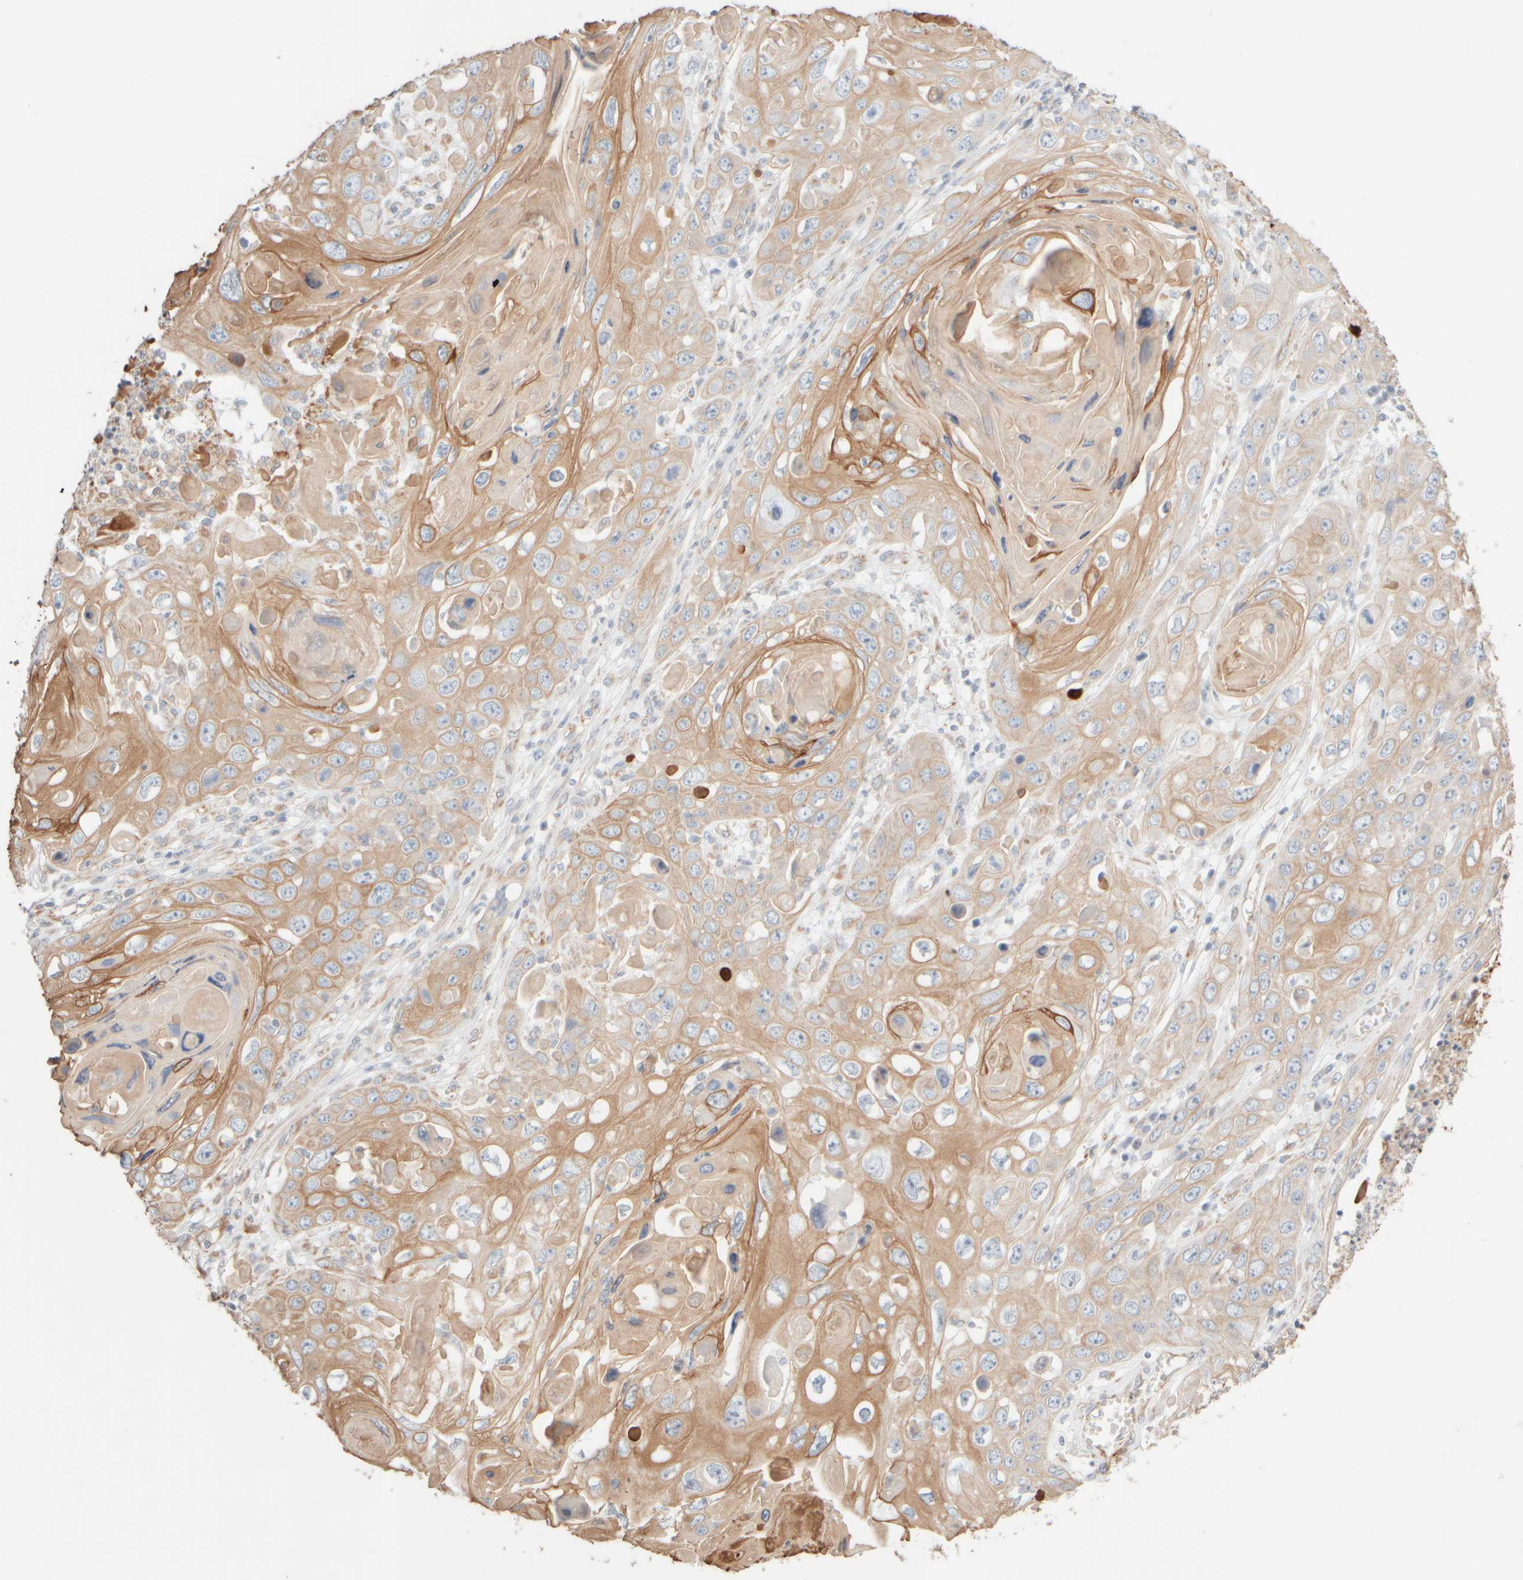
{"staining": {"intensity": "moderate", "quantity": ">75%", "location": "cytoplasmic/membranous"}, "tissue": "skin cancer", "cell_type": "Tumor cells", "image_type": "cancer", "snomed": [{"axis": "morphology", "description": "Squamous cell carcinoma, NOS"}, {"axis": "topography", "description": "Skin"}], "caption": "Immunohistochemistry staining of skin cancer, which demonstrates medium levels of moderate cytoplasmic/membranous expression in about >75% of tumor cells indicating moderate cytoplasmic/membranous protein staining. The staining was performed using DAB (brown) for protein detection and nuclei were counterstained in hematoxylin (blue).", "gene": "KRT15", "patient": {"sex": "male", "age": 55}}